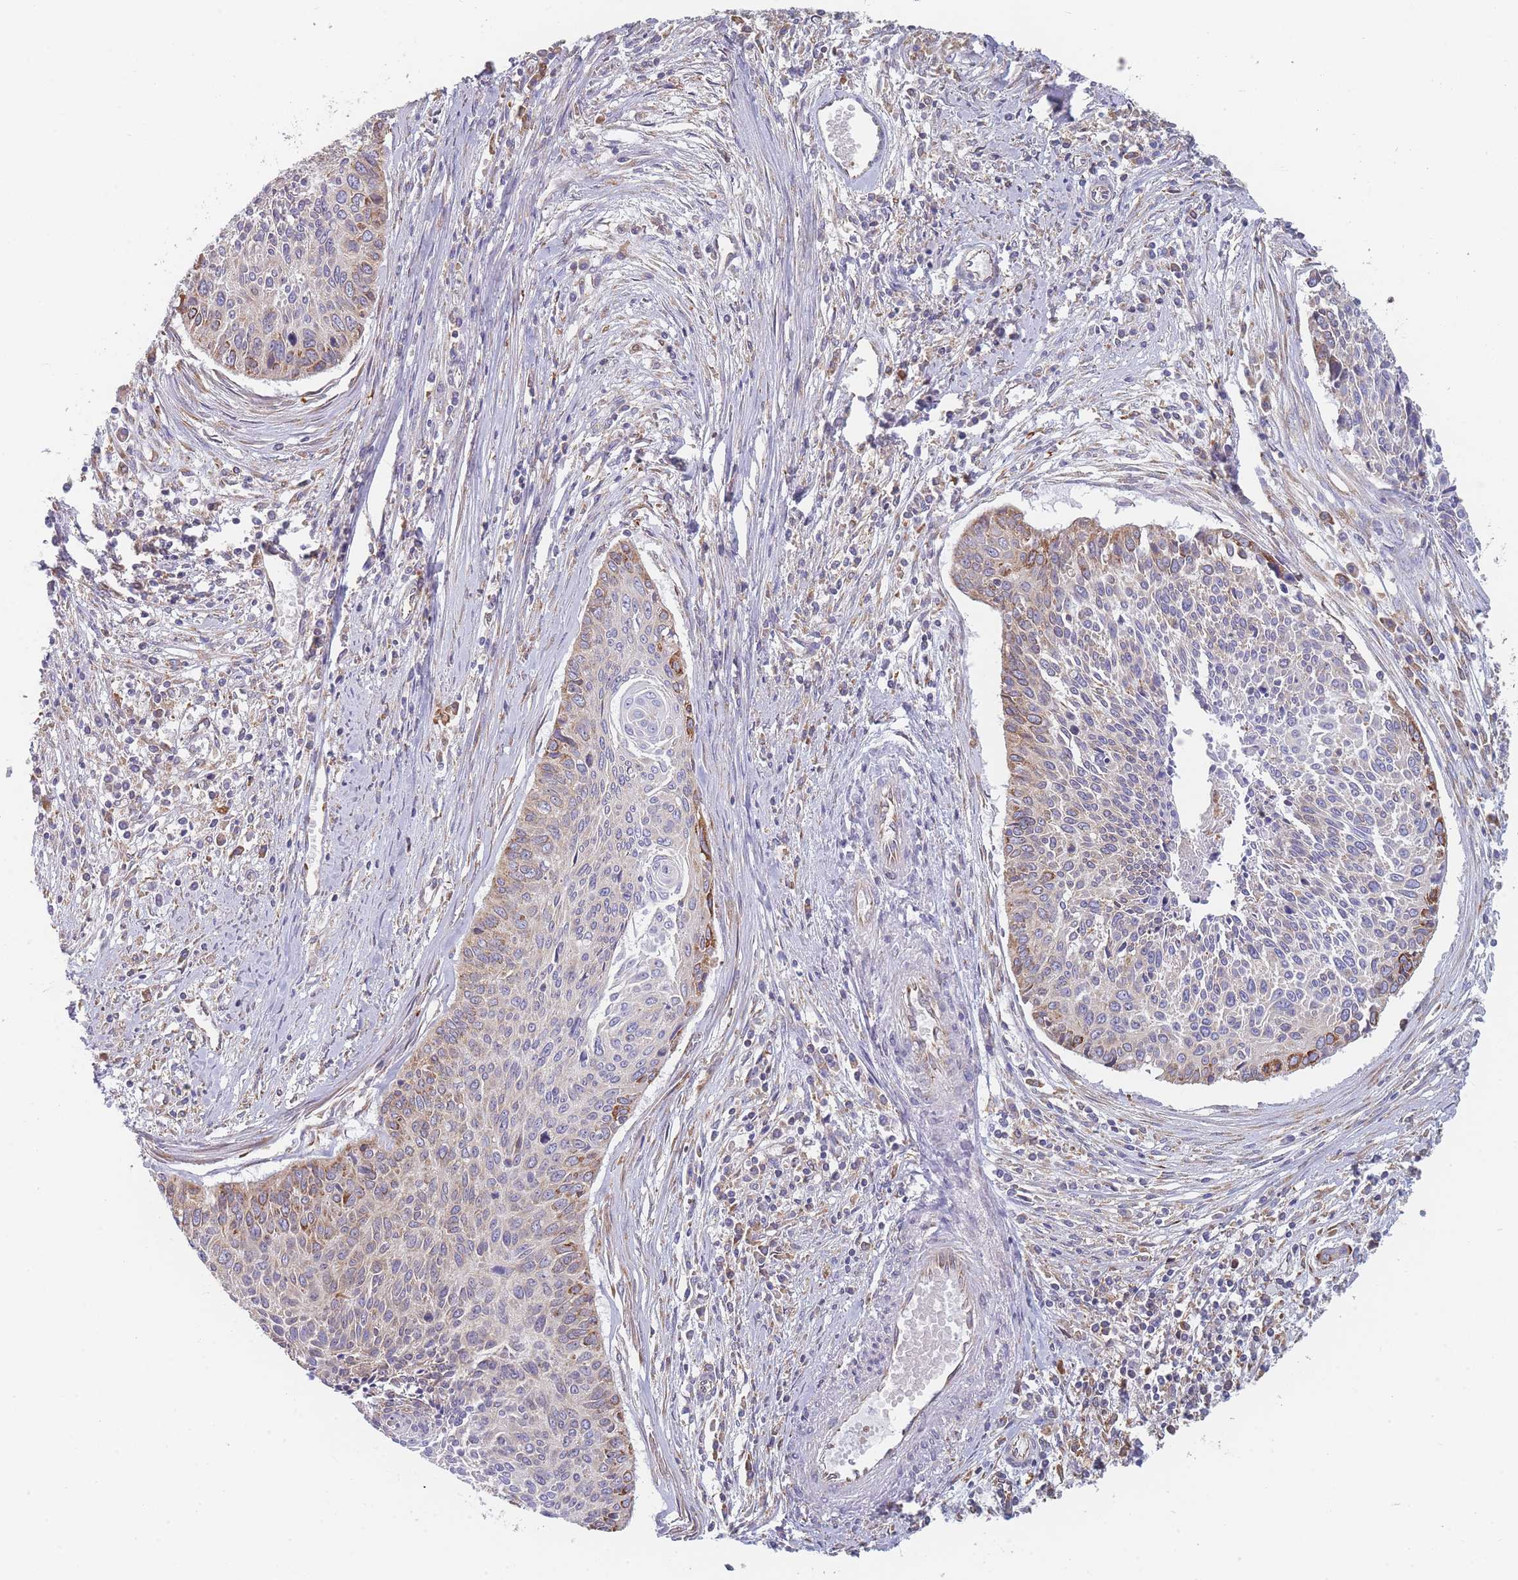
{"staining": {"intensity": "moderate", "quantity": "<25%", "location": "cytoplasmic/membranous"}, "tissue": "cervical cancer", "cell_type": "Tumor cells", "image_type": "cancer", "snomed": [{"axis": "morphology", "description": "Squamous cell carcinoma, NOS"}, {"axis": "topography", "description": "Cervix"}], "caption": "Tumor cells exhibit low levels of moderate cytoplasmic/membranous positivity in approximately <25% of cells in cervical cancer (squamous cell carcinoma). (Brightfield microscopy of DAB IHC at high magnification).", "gene": "OR7C2", "patient": {"sex": "female", "age": 55}}